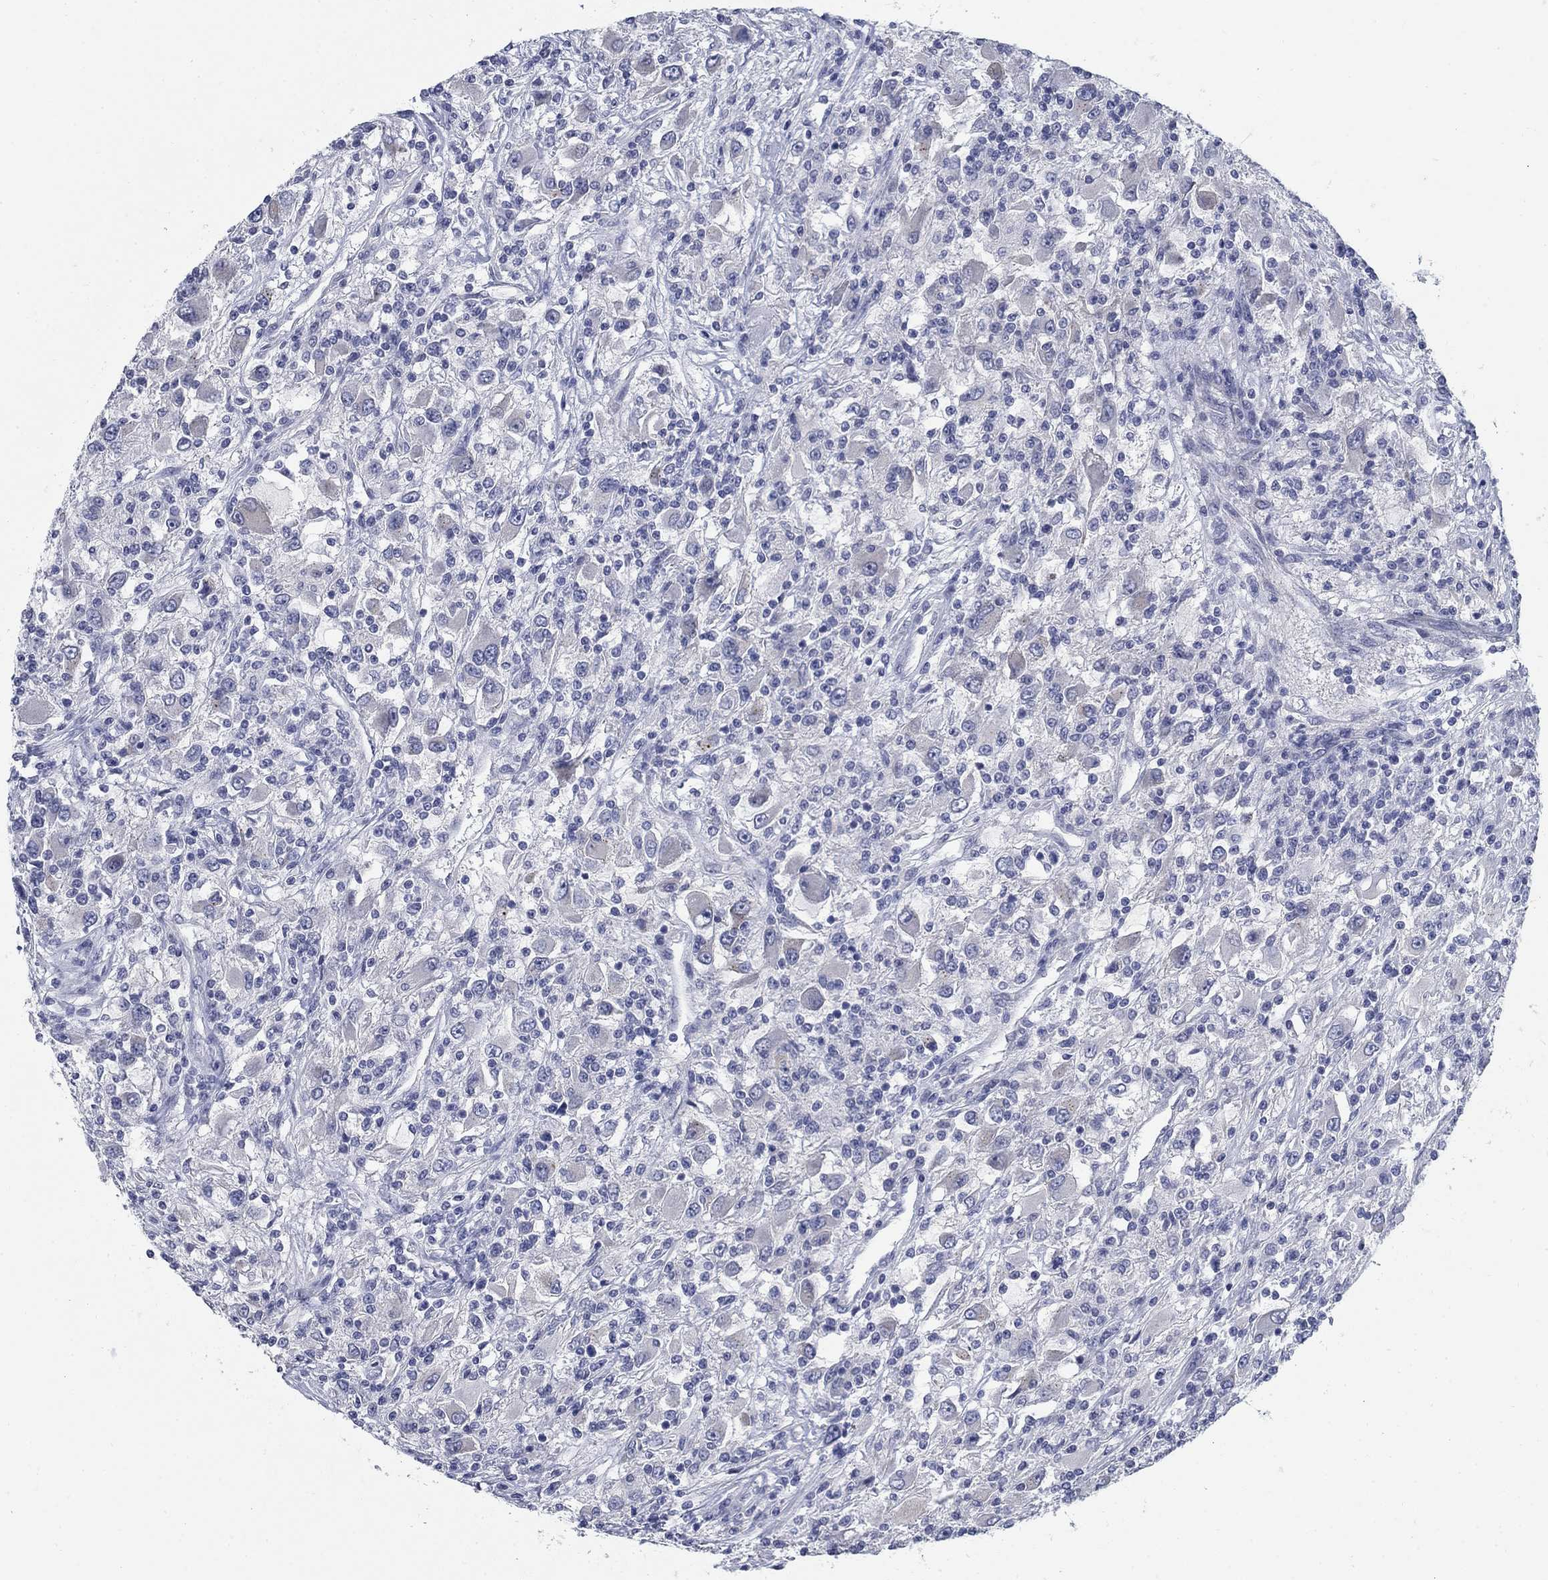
{"staining": {"intensity": "negative", "quantity": "none", "location": "none"}, "tissue": "renal cancer", "cell_type": "Tumor cells", "image_type": "cancer", "snomed": [{"axis": "morphology", "description": "Adenocarcinoma, NOS"}, {"axis": "topography", "description": "Kidney"}], "caption": "Immunohistochemical staining of renal adenocarcinoma shows no significant expression in tumor cells. (DAB immunohistochemistry (IHC), high magnification).", "gene": "DNER", "patient": {"sex": "female", "age": 67}}